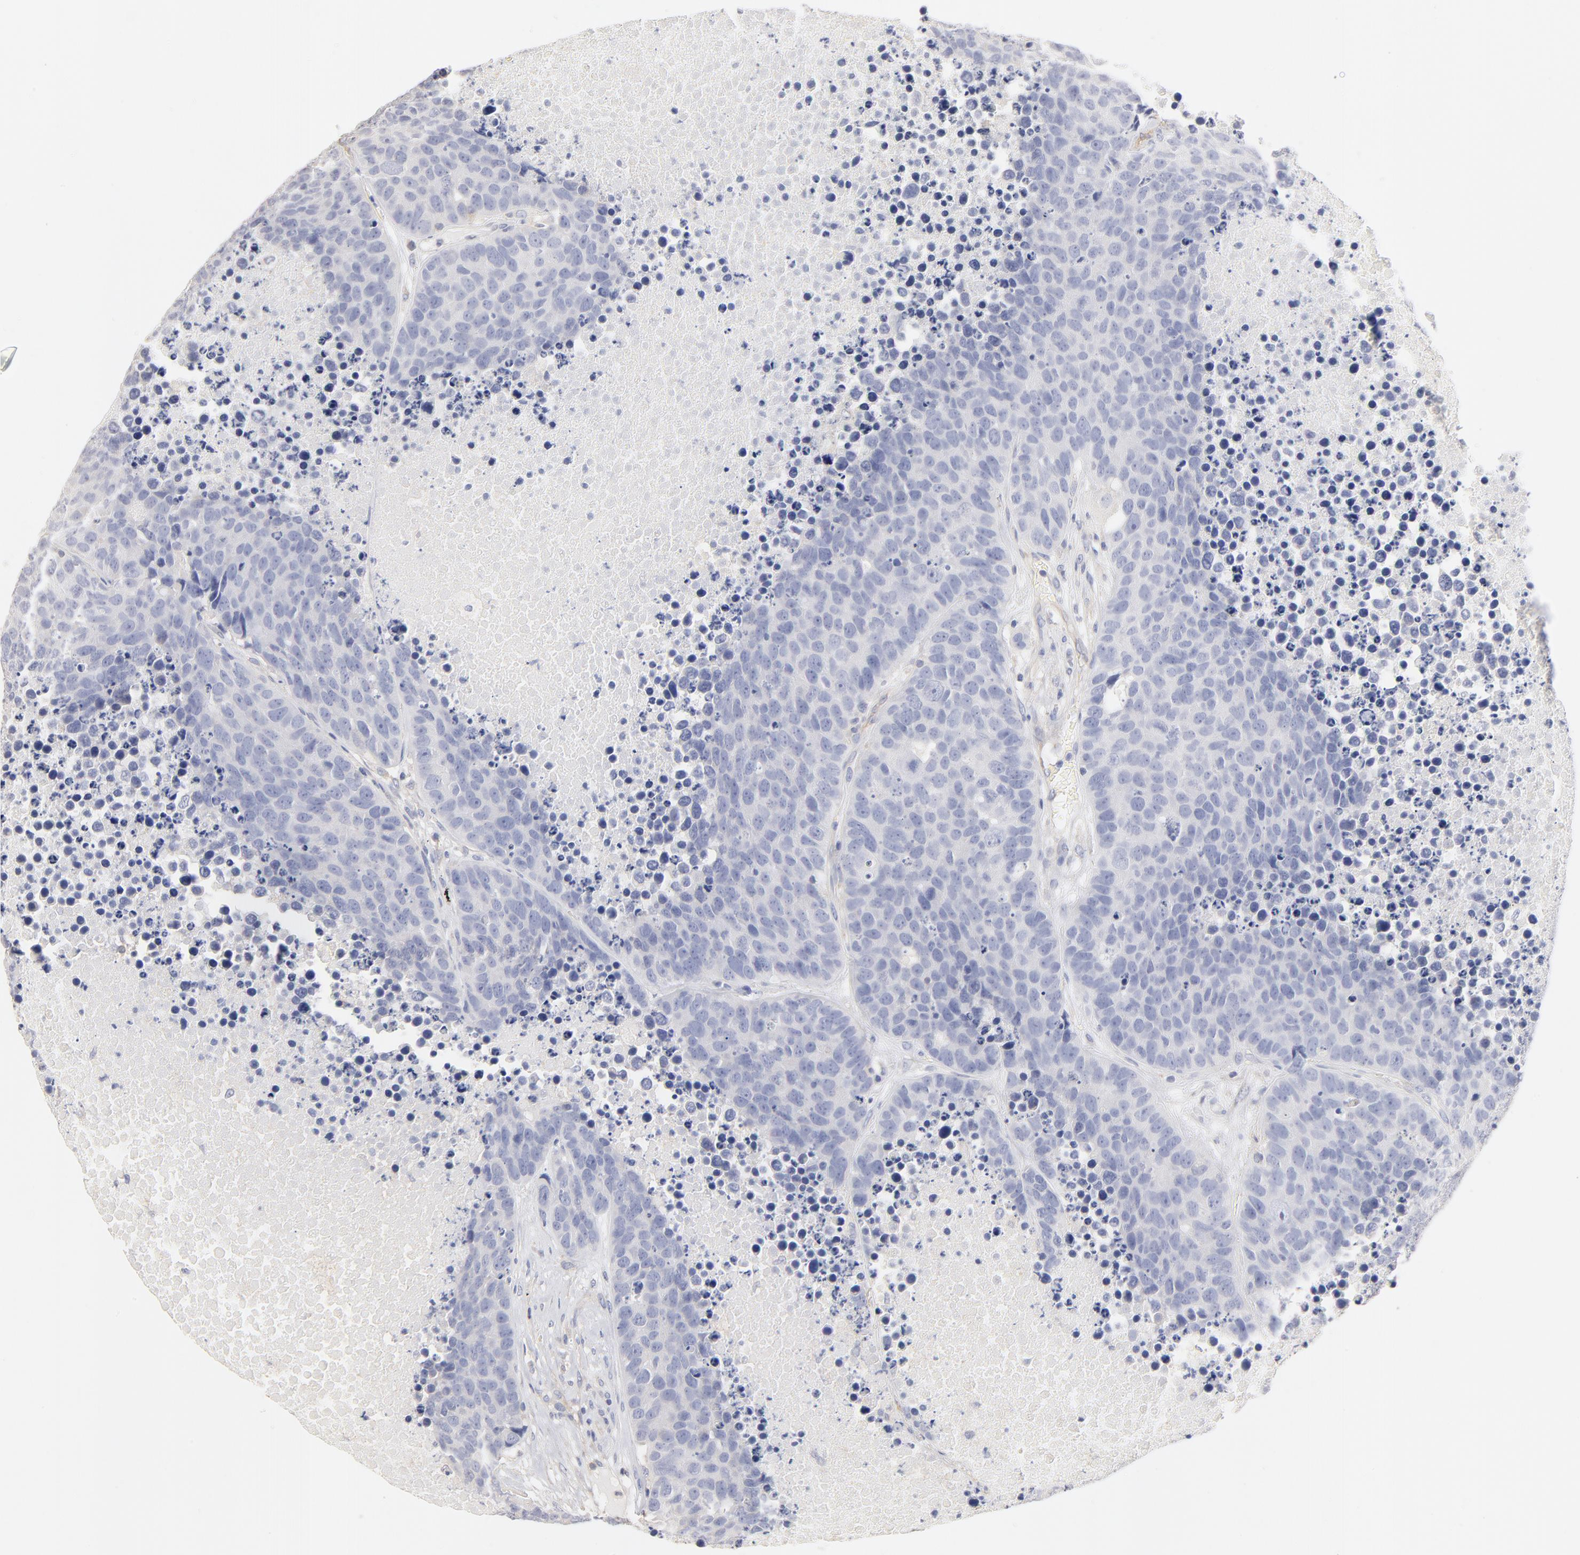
{"staining": {"intensity": "negative", "quantity": "none", "location": "none"}, "tissue": "carcinoid", "cell_type": "Tumor cells", "image_type": "cancer", "snomed": [{"axis": "morphology", "description": "Carcinoid, malignant, NOS"}, {"axis": "topography", "description": "Bronchus"}], "caption": "Immunohistochemical staining of carcinoid exhibits no significant positivity in tumor cells. (Brightfield microscopy of DAB IHC at high magnification).", "gene": "ITGA8", "patient": {"sex": "male", "age": 55}}